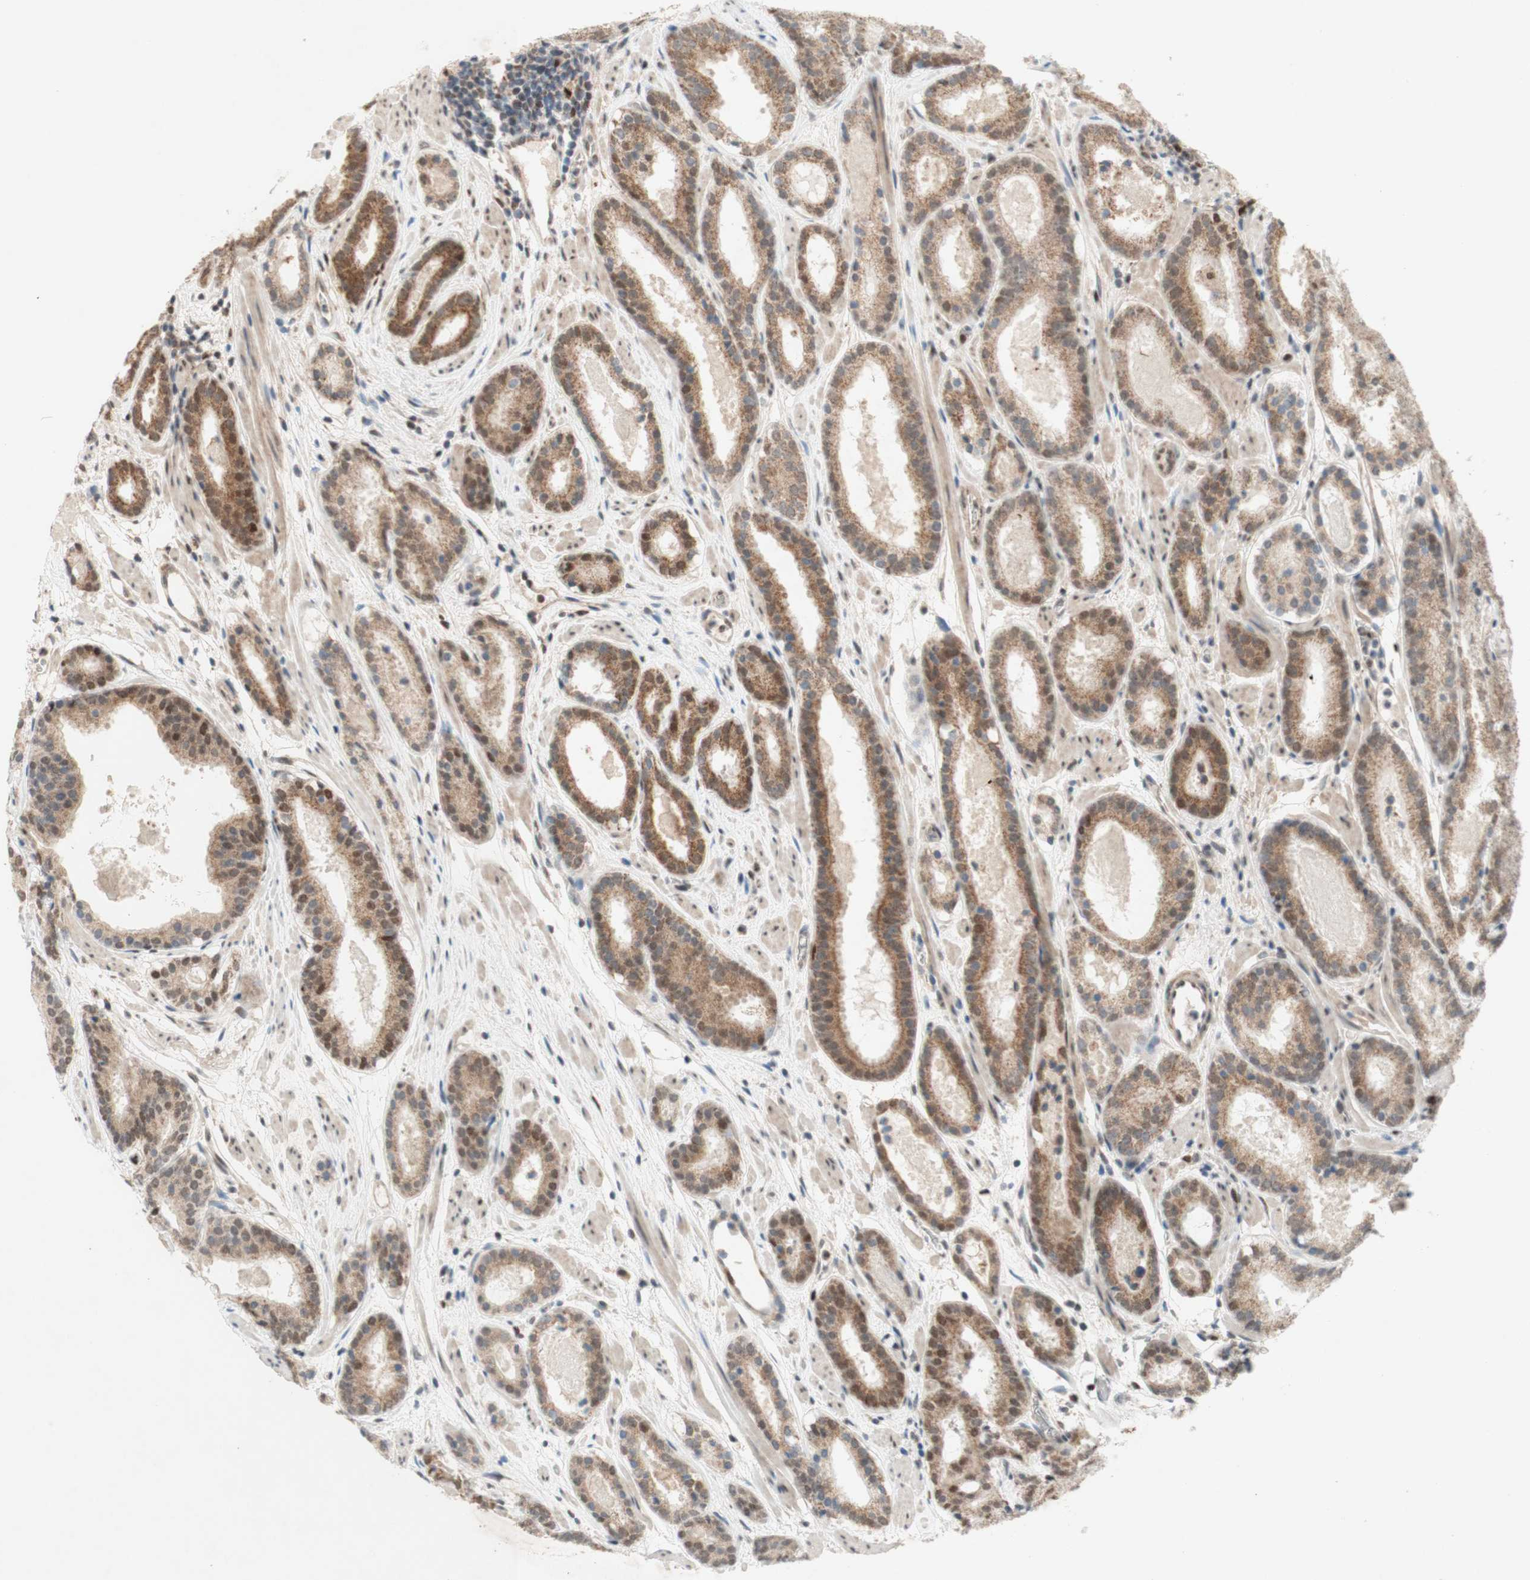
{"staining": {"intensity": "weak", "quantity": ">75%", "location": "cytoplasmic/membranous"}, "tissue": "prostate cancer", "cell_type": "Tumor cells", "image_type": "cancer", "snomed": [{"axis": "morphology", "description": "Adenocarcinoma, Low grade"}, {"axis": "topography", "description": "Prostate"}], "caption": "Immunohistochemical staining of prostate cancer (adenocarcinoma (low-grade)) exhibits weak cytoplasmic/membranous protein expression in about >75% of tumor cells.", "gene": "DNMT3A", "patient": {"sex": "male", "age": 69}}